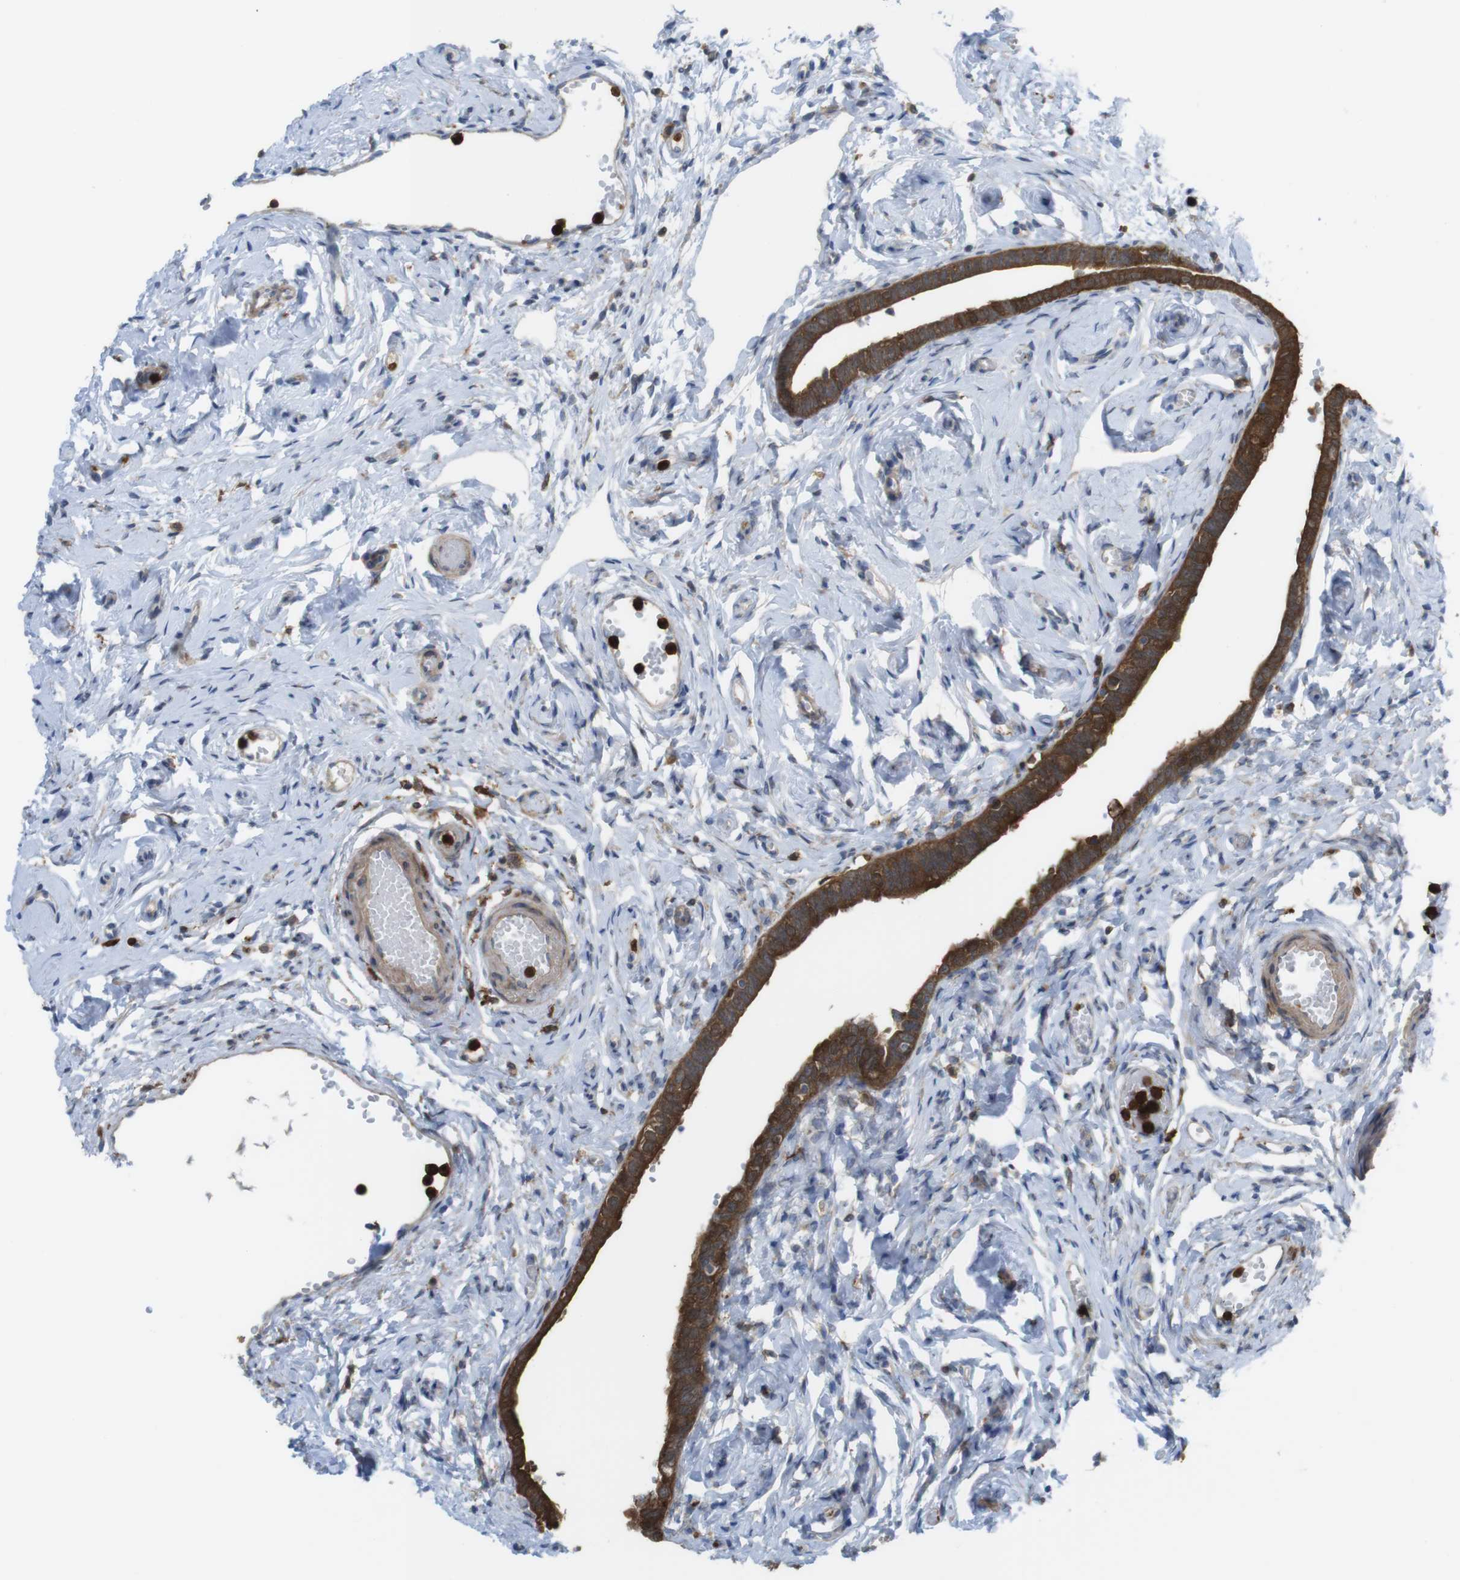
{"staining": {"intensity": "strong", "quantity": ">75%", "location": "cytoplasmic/membranous"}, "tissue": "fallopian tube", "cell_type": "Glandular cells", "image_type": "normal", "snomed": [{"axis": "morphology", "description": "Normal tissue, NOS"}, {"axis": "topography", "description": "Fallopian tube"}], "caption": "Brown immunohistochemical staining in normal human fallopian tube reveals strong cytoplasmic/membranous positivity in approximately >75% of glandular cells.", "gene": "PRKCD", "patient": {"sex": "female", "age": 71}}